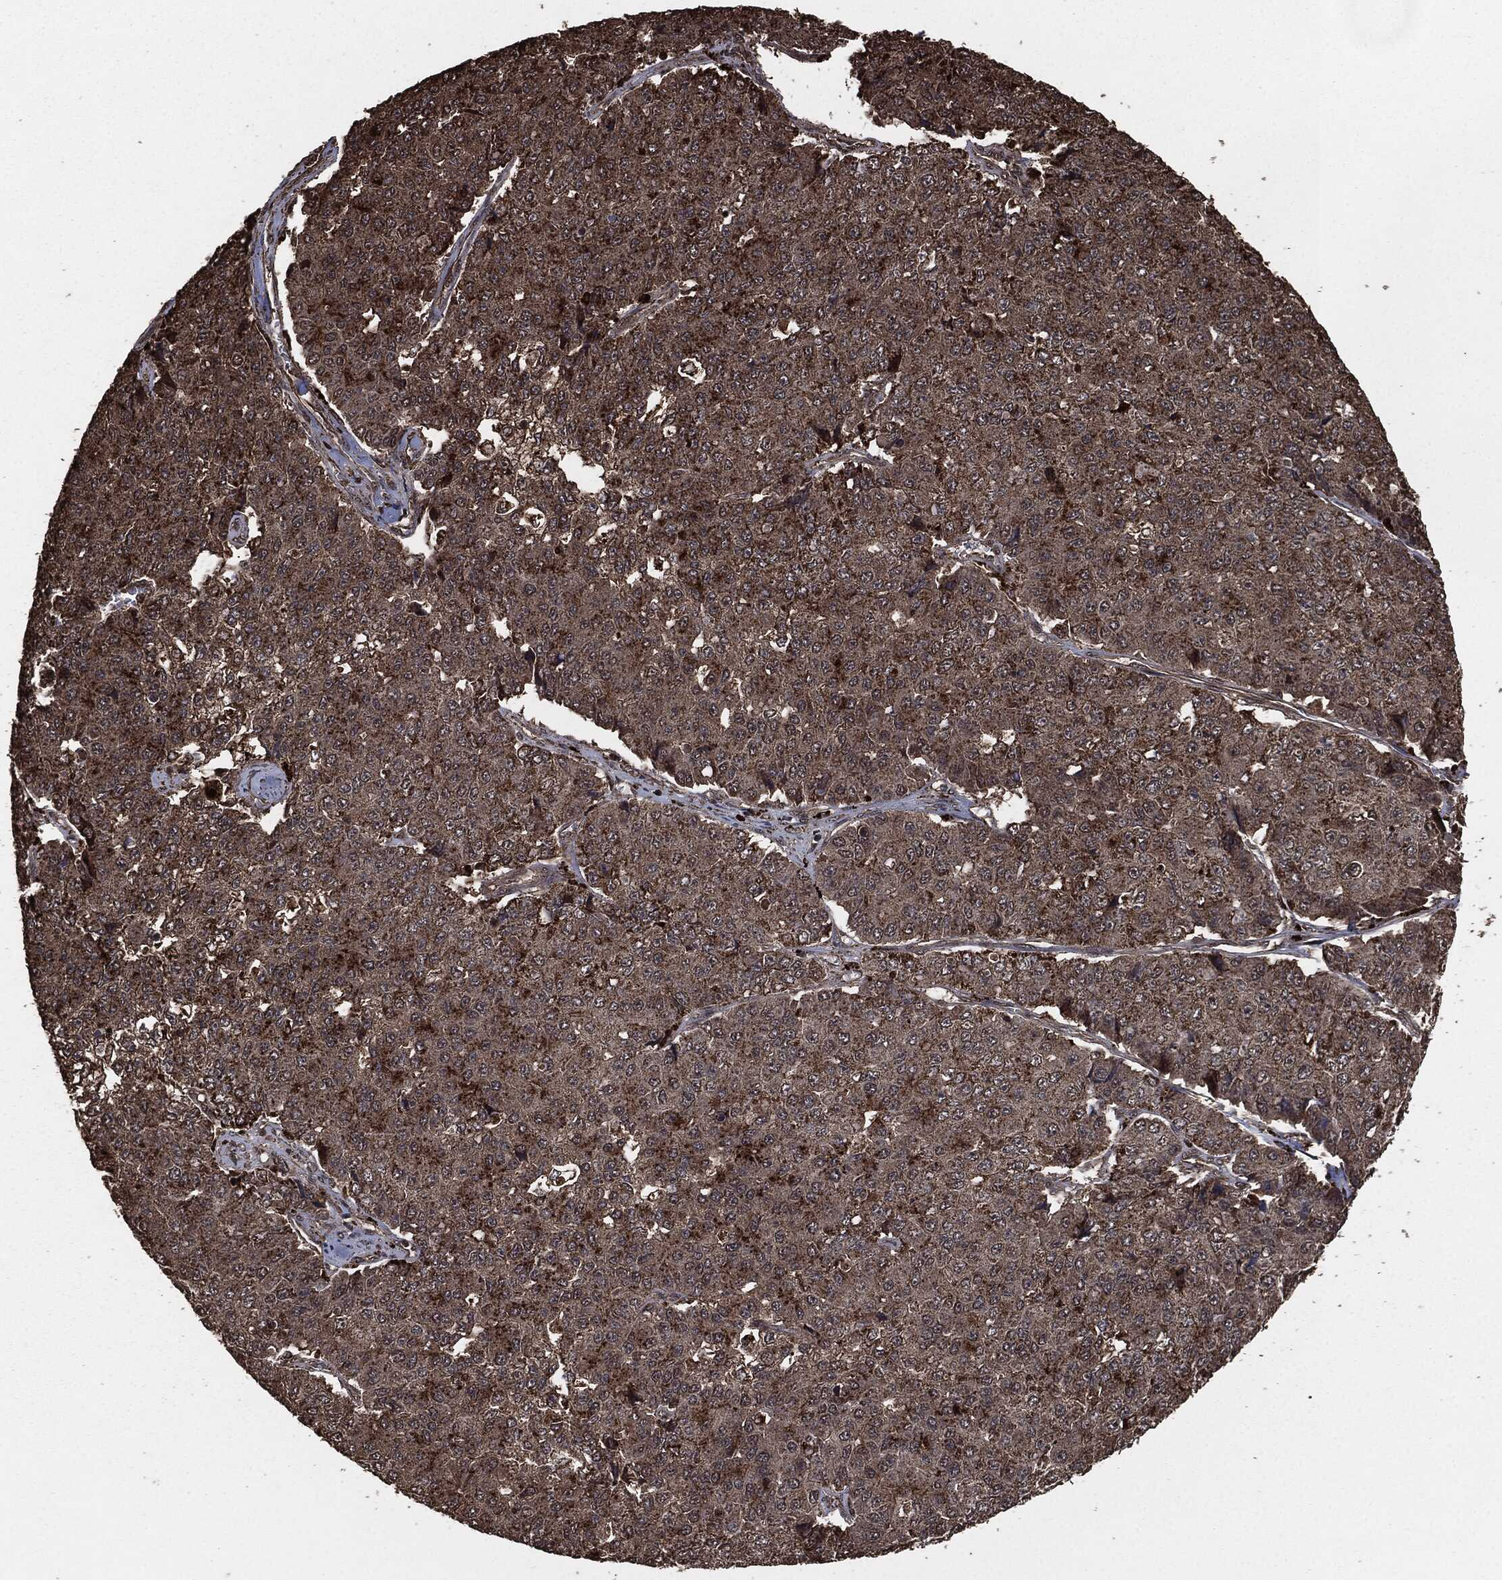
{"staining": {"intensity": "moderate", "quantity": "25%-75%", "location": "cytoplasmic/membranous"}, "tissue": "pancreatic cancer", "cell_type": "Tumor cells", "image_type": "cancer", "snomed": [{"axis": "morphology", "description": "Normal tissue, NOS"}, {"axis": "morphology", "description": "Adenocarcinoma, NOS"}, {"axis": "topography", "description": "Pancreas"}, {"axis": "topography", "description": "Duodenum"}], "caption": "Human adenocarcinoma (pancreatic) stained for a protein (brown) reveals moderate cytoplasmic/membranous positive staining in about 25%-75% of tumor cells.", "gene": "EGFR", "patient": {"sex": "male", "age": 50}}